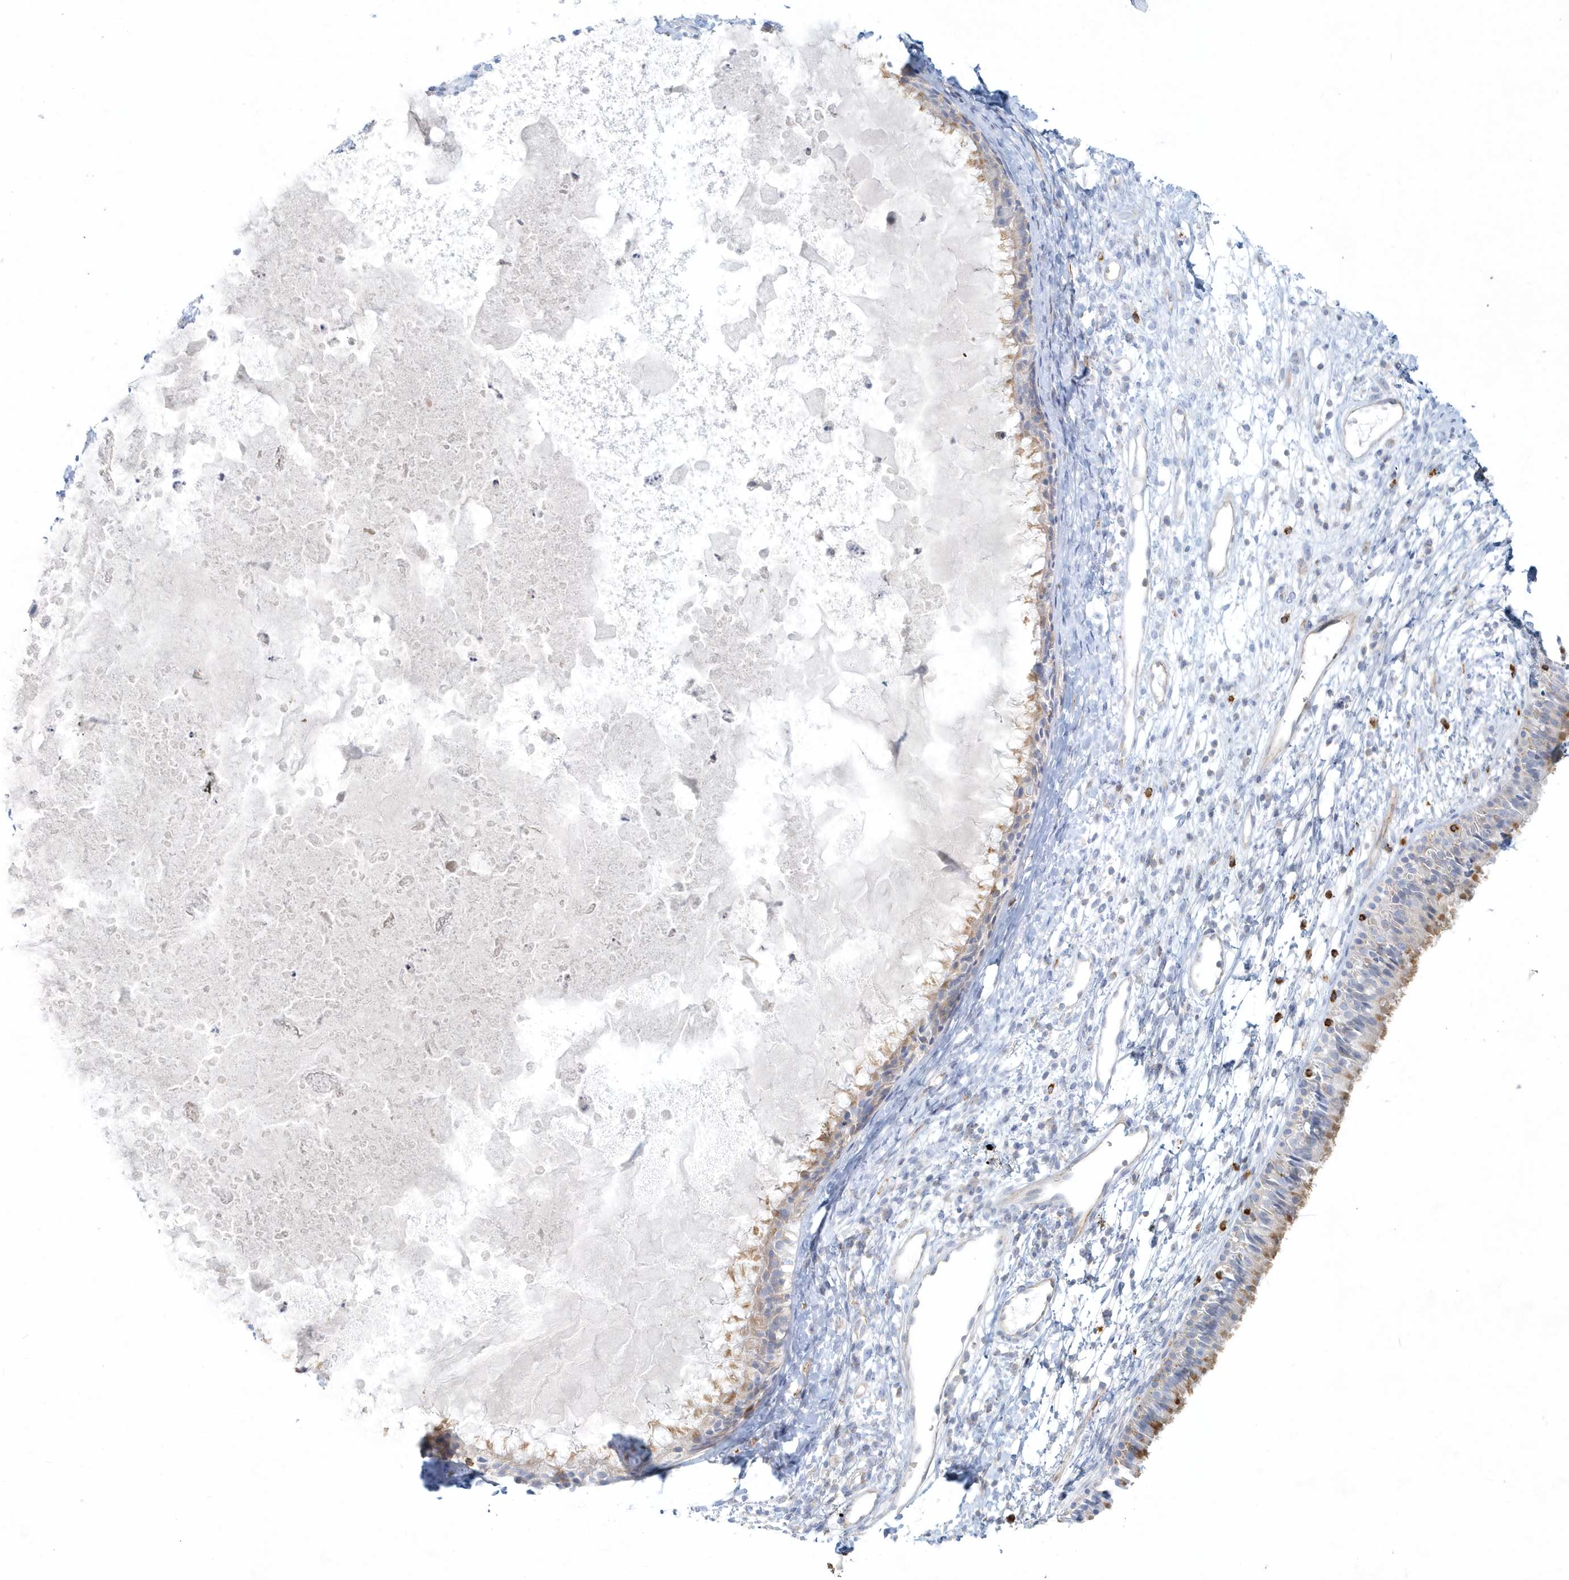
{"staining": {"intensity": "weak", "quantity": "25%-75%", "location": "cytoplasmic/membranous"}, "tissue": "nasopharynx", "cell_type": "Respiratory epithelial cells", "image_type": "normal", "snomed": [{"axis": "morphology", "description": "Normal tissue, NOS"}, {"axis": "topography", "description": "Nasopharynx"}], "caption": "Weak cytoplasmic/membranous staining for a protein is seen in approximately 25%-75% of respiratory epithelial cells of unremarkable nasopharynx using immunohistochemistry (IHC).", "gene": "DNAH1", "patient": {"sex": "male", "age": 22}}